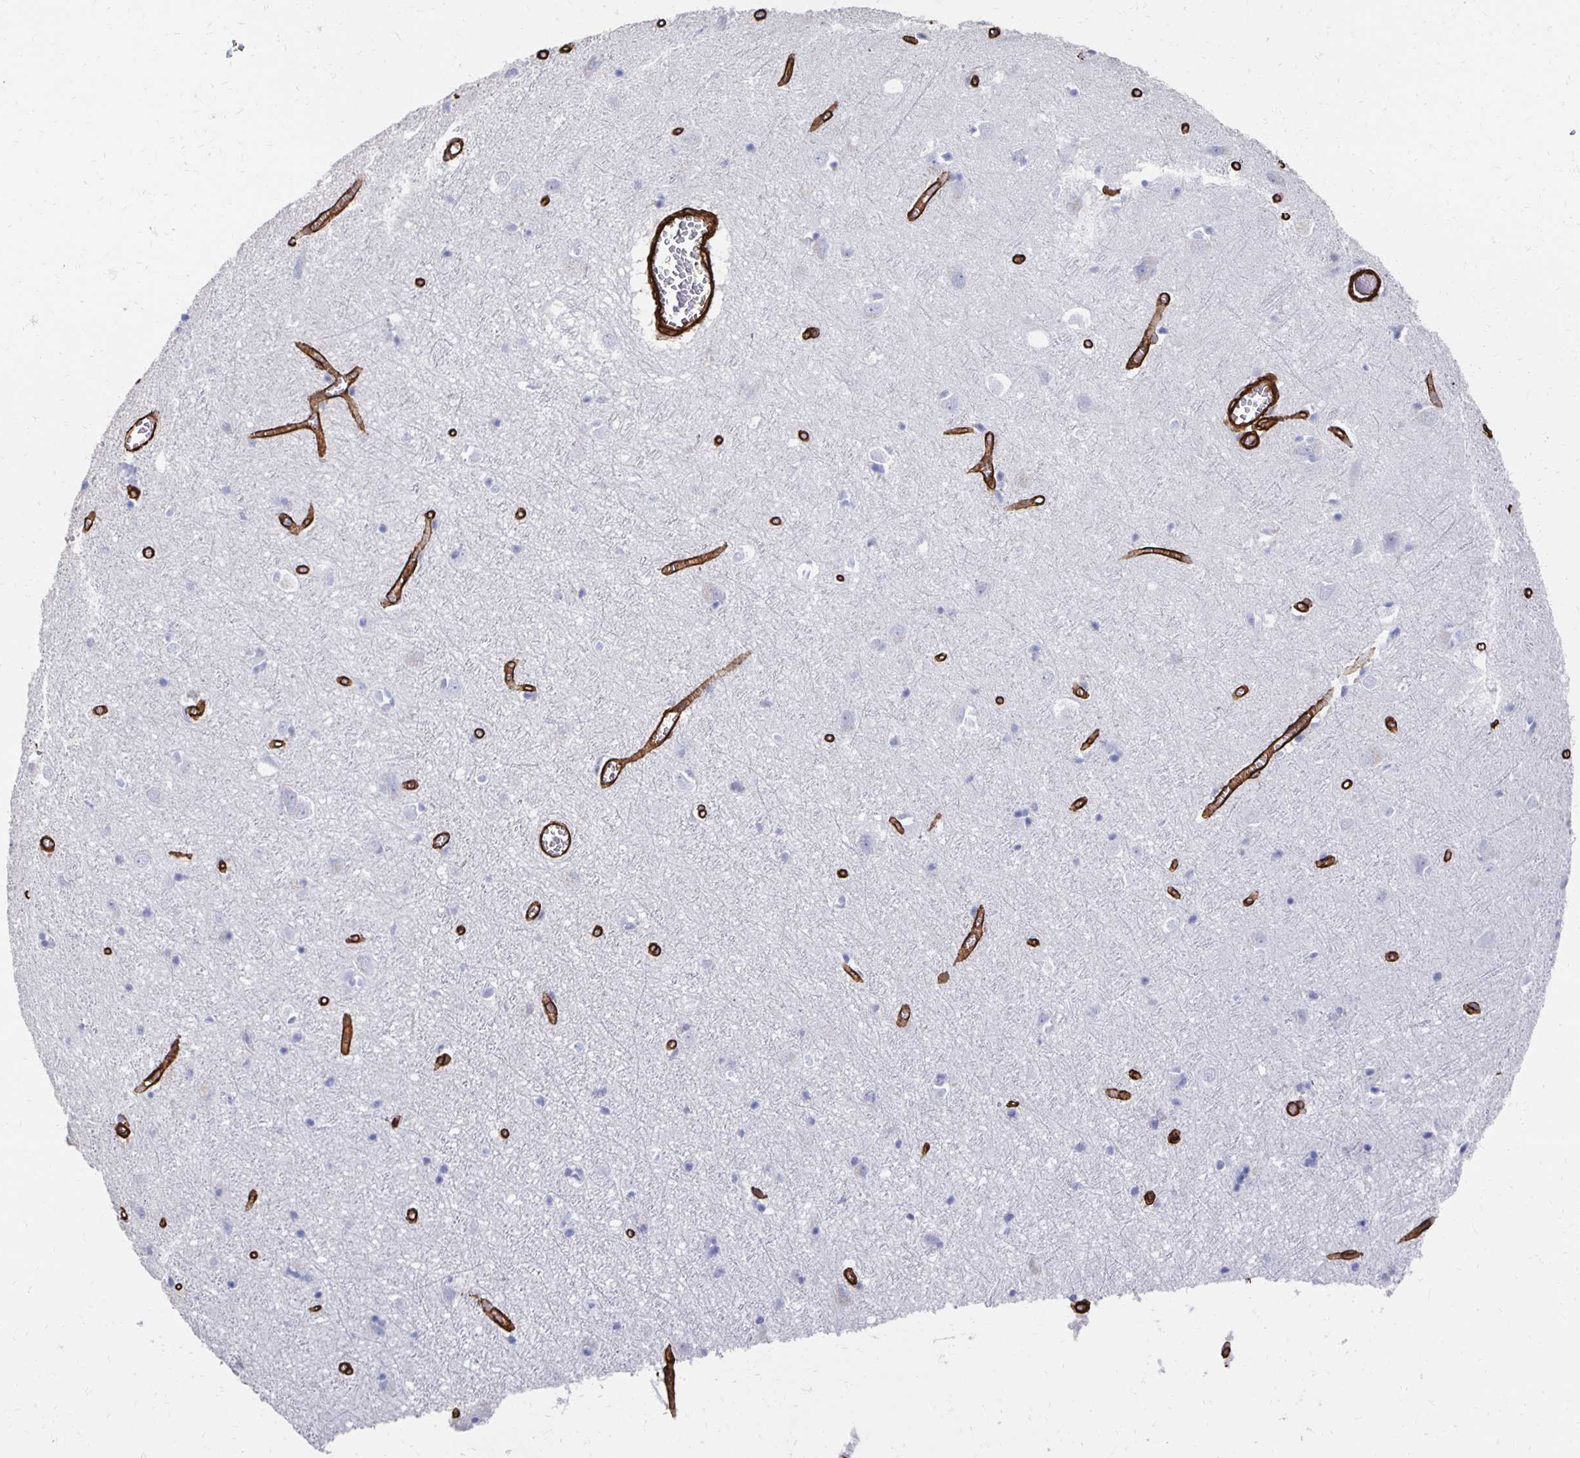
{"staining": {"intensity": "strong", "quantity": ">75%", "location": "cytoplasmic/membranous"}, "tissue": "cerebral cortex", "cell_type": "Endothelial cells", "image_type": "normal", "snomed": [{"axis": "morphology", "description": "Normal tissue, NOS"}, {"axis": "topography", "description": "Cerebral cortex"}], "caption": "Protein staining of unremarkable cerebral cortex shows strong cytoplasmic/membranous positivity in approximately >75% of endothelial cells. (DAB IHC, brown staining for protein, blue staining for nuclei).", "gene": "VIPR2", "patient": {"sex": "male", "age": 70}}